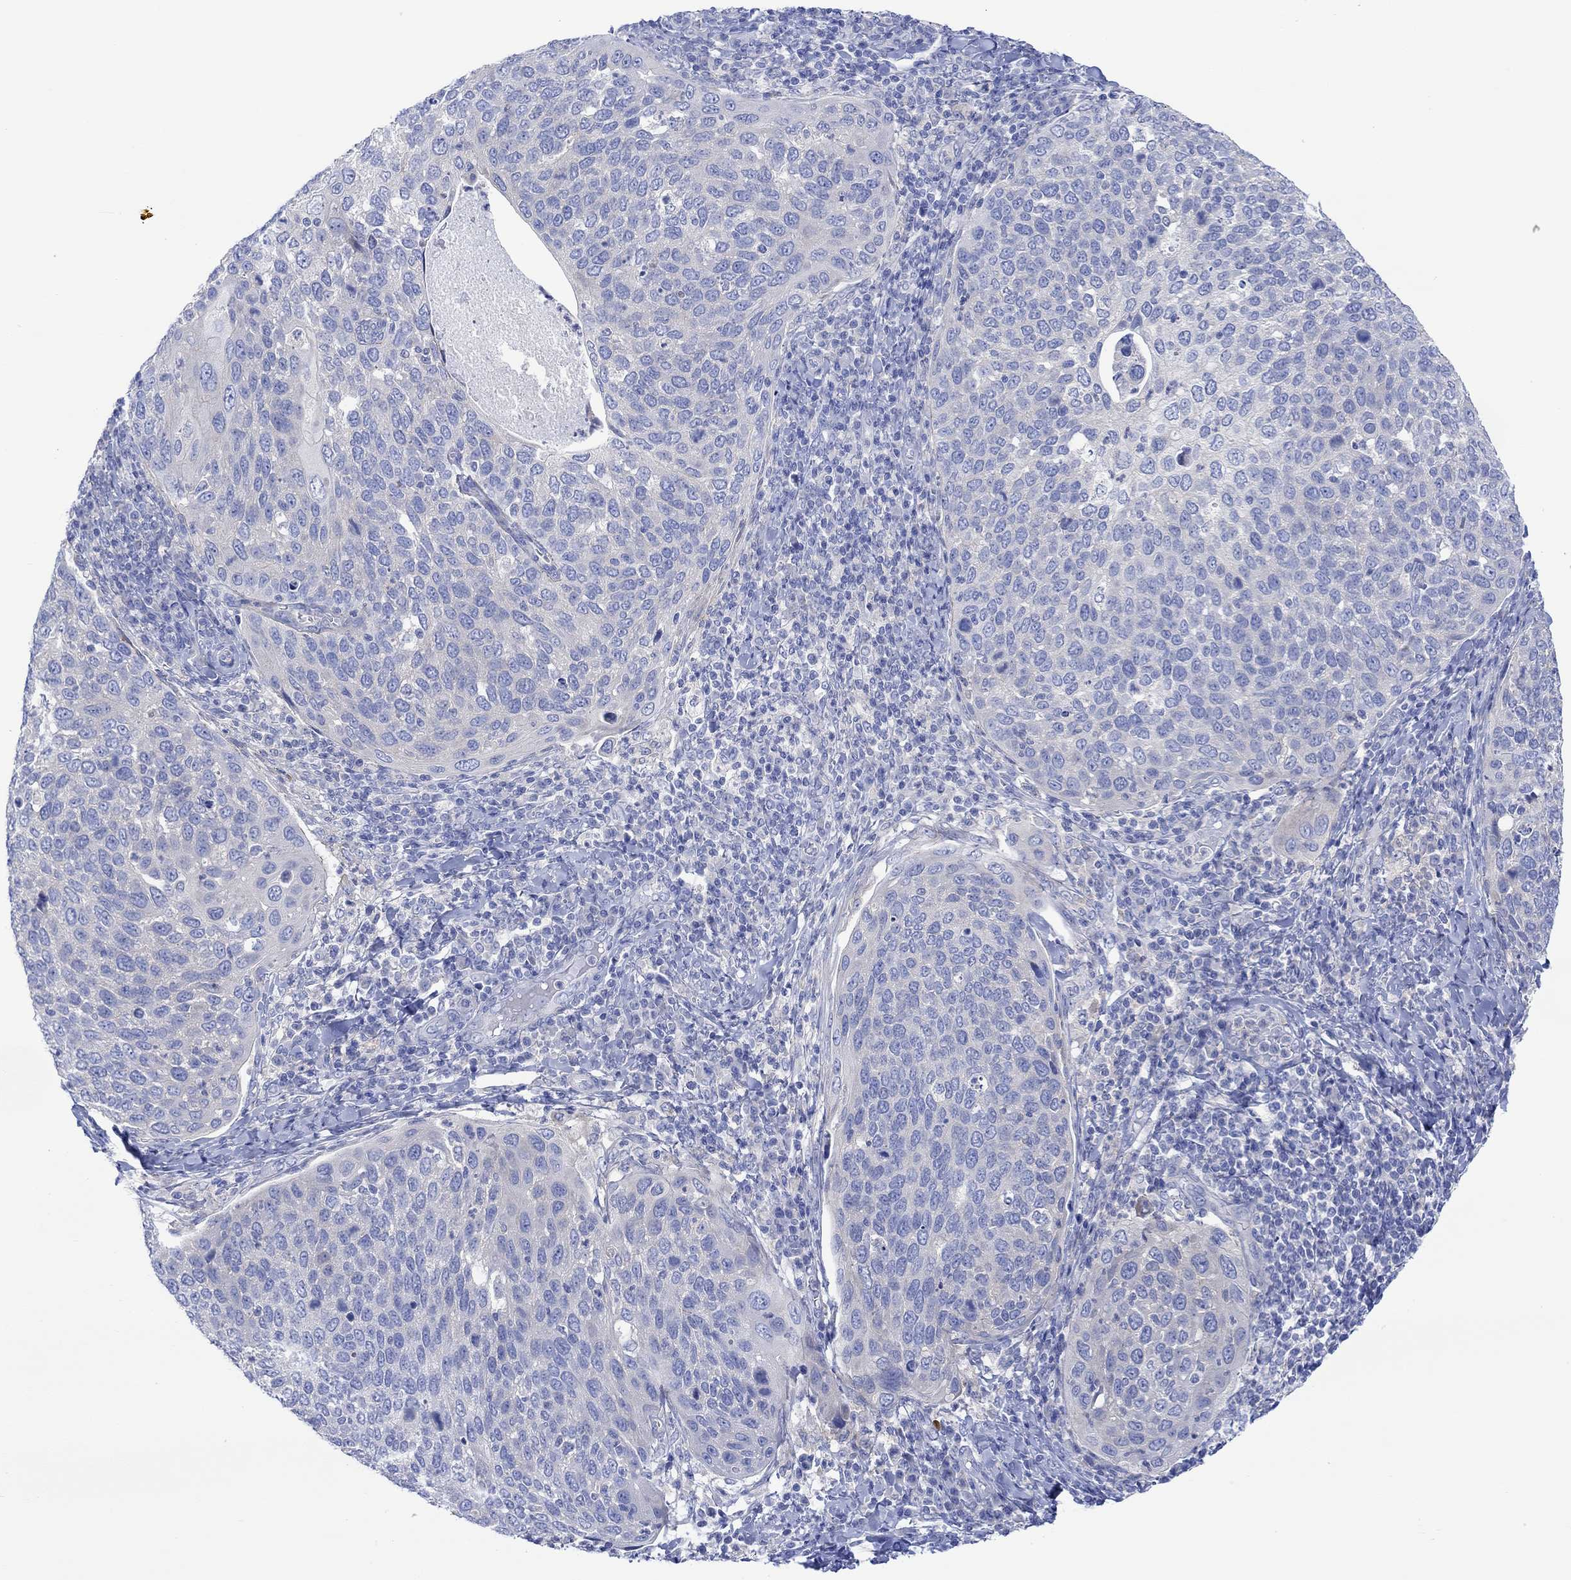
{"staining": {"intensity": "negative", "quantity": "none", "location": "none"}, "tissue": "cervical cancer", "cell_type": "Tumor cells", "image_type": "cancer", "snomed": [{"axis": "morphology", "description": "Squamous cell carcinoma, NOS"}, {"axis": "topography", "description": "Cervix"}], "caption": "This image is of squamous cell carcinoma (cervical) stained with immunohistochemistry (IHC) to label a protein in brown with the nuclei are counter-stained blue. There is no staining in tumor cells.", "gene": "REEP6", "patient": {"sex": "female", "age": 54}}